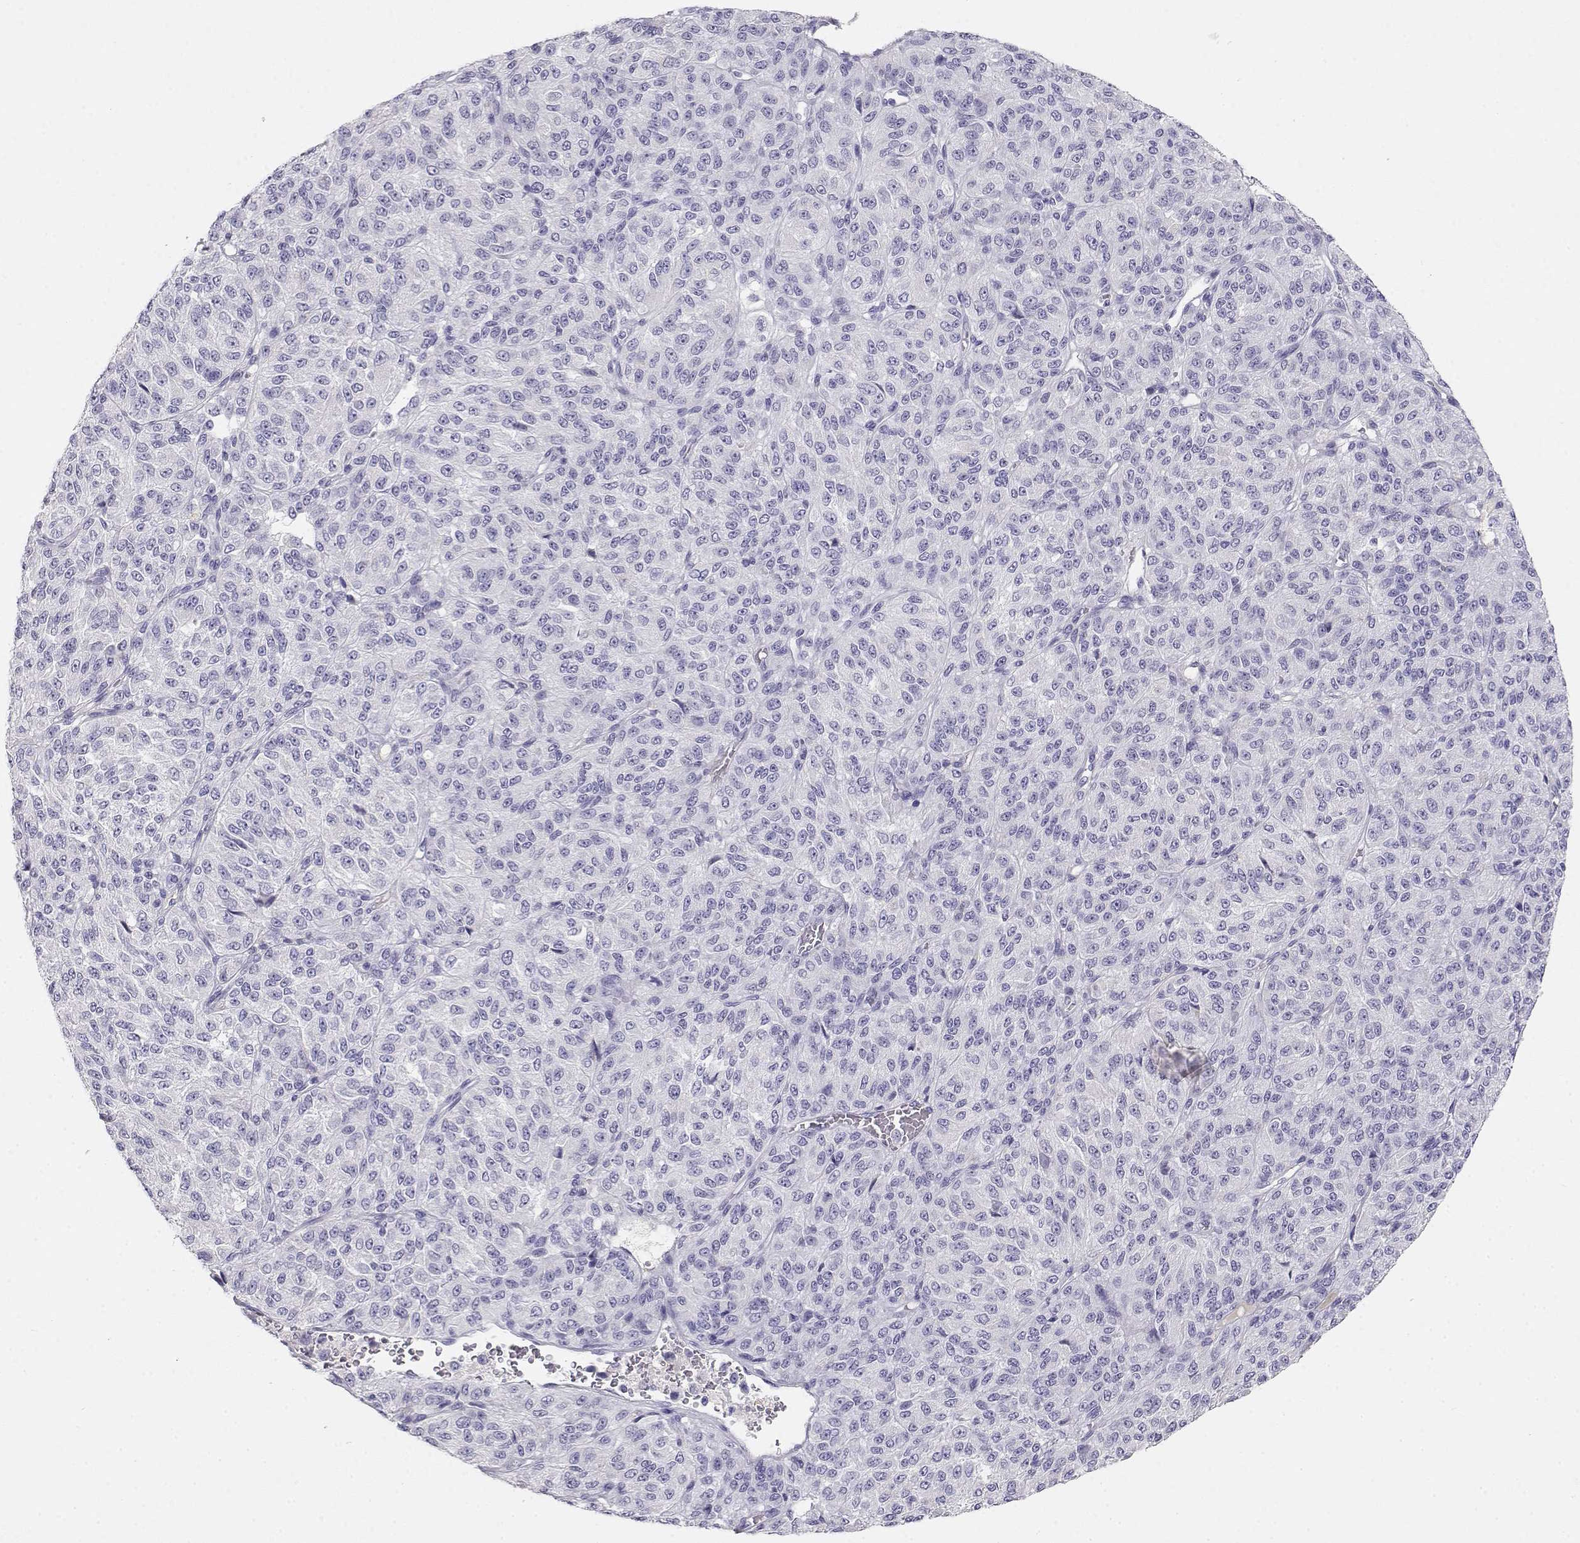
{"staining": {"intensity": "negative", "quantity": "none", "location": "none"}, "tissue": "melanoma", "cell_type": "Tumor cells", "image_type": "cancer", "snomed": [{"axis": "morphology", "description": "Malignant melanoma, Metastatic site"}, {"axis": "topography", "description": "Brain"}], "caption": "High power microscopy micrograph of an immunohistochemistry (IHC) histopathology image of melanoma, revealing no significant expression in tumor cells.", "gene": "GPR174", "patient": {"sex": "female", "age": 56}}